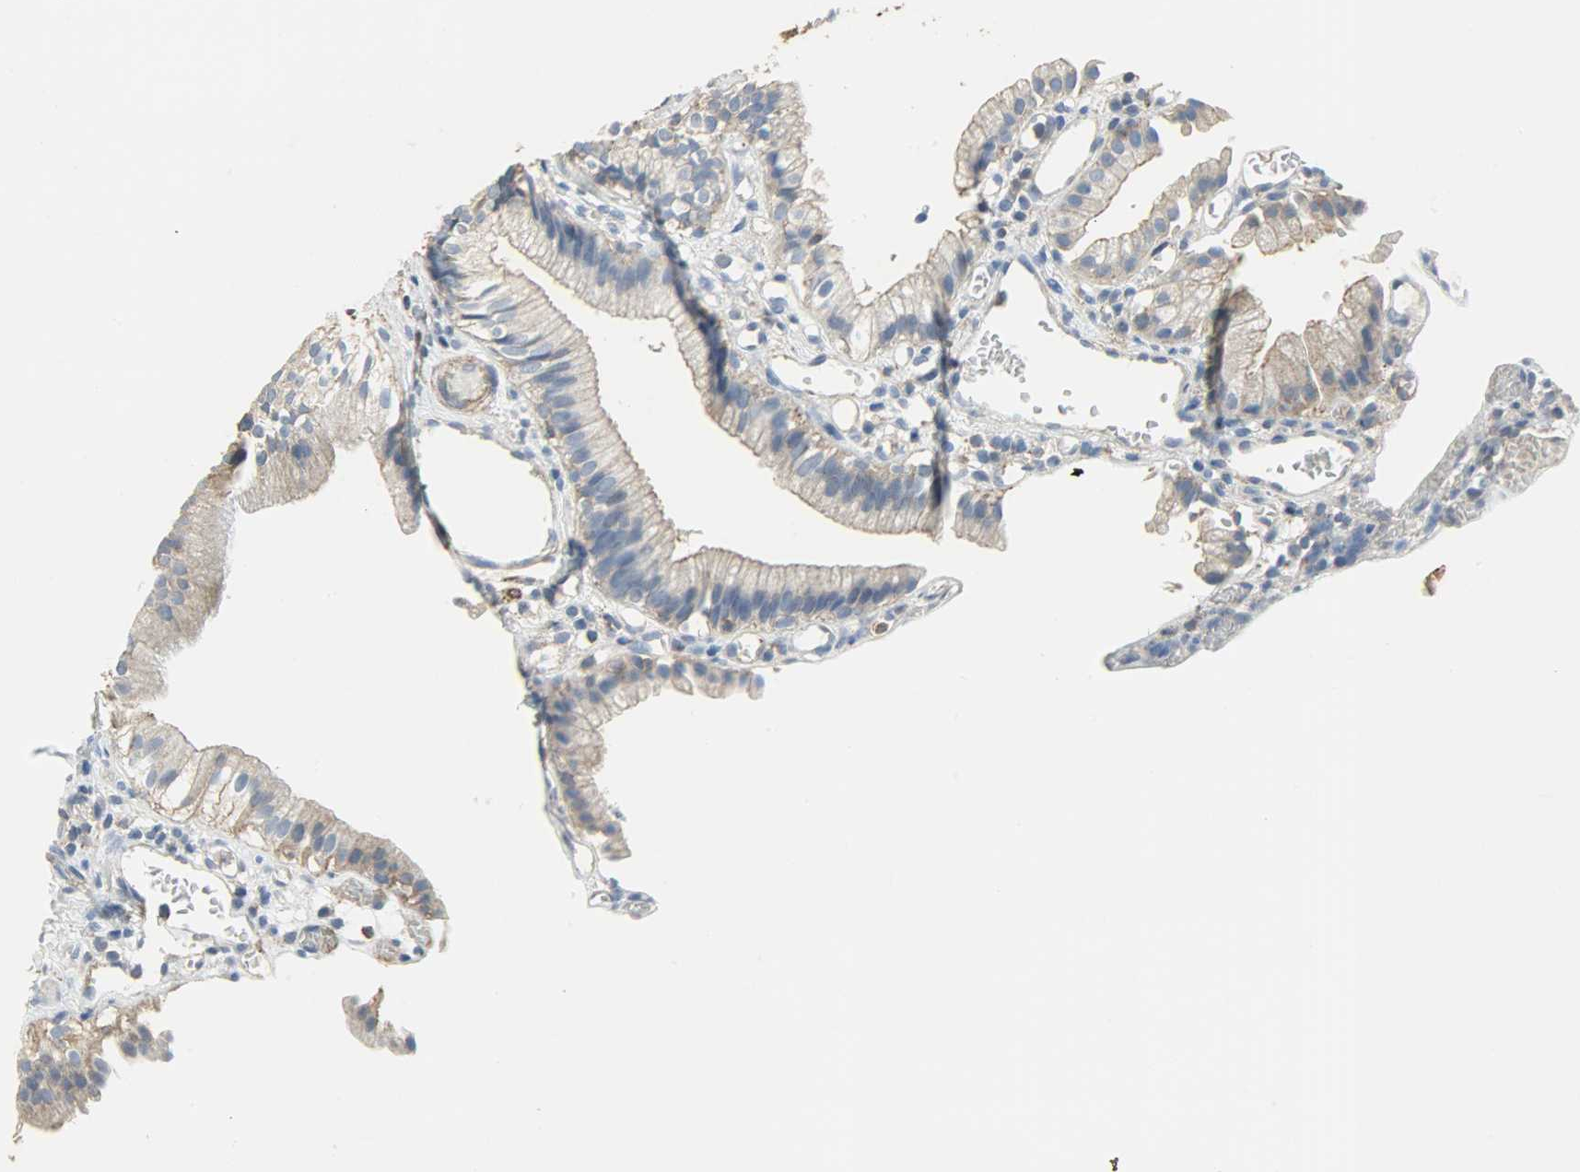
{"staining": {"intensity": "moderate", "quantity": ">75%", "location": "cytoplasmic/membranous"}, "tissue": "gallbladder", "cell_type": "Glandular cells", "image_type": "normal", "snomed": [{"axis": "morphology", "description": "Normal tissue, NOS"}, {"axis": "topography", "description": "Gallbladder"}], "caption": "Protein positivity by immunohistochemistry (IHC) demonstrates moderate cytoplasmic/membranous positivity in about >75% of glandular cells in benign gallbladder. Immunohistochemistry stains the protein of interest in brown and the nuclei are stained blue.", "gene": "DNAJA4", "patient": {"sex": "male", "age": 65}}